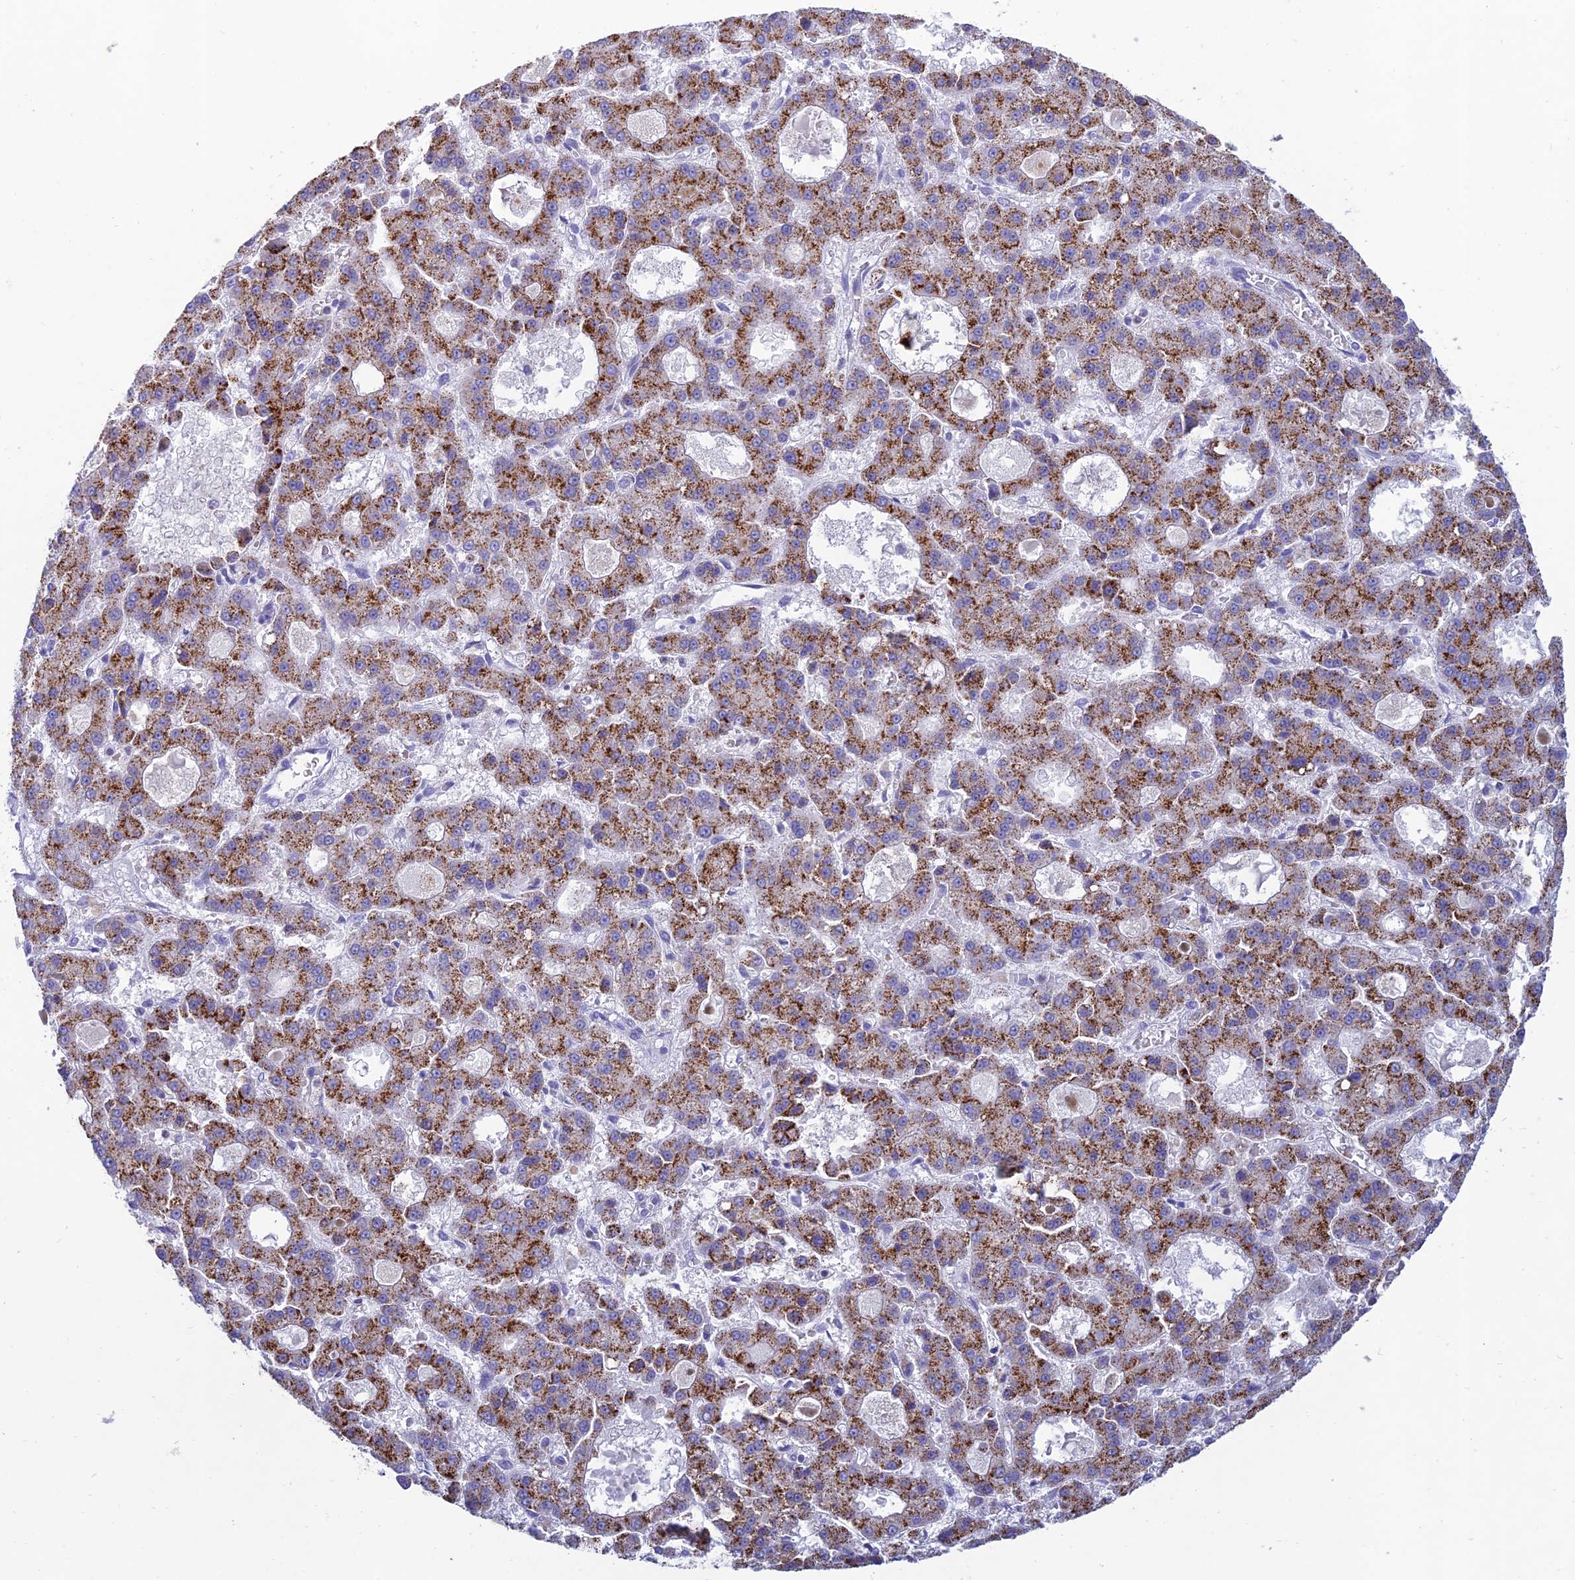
{"staining": {"intensity": "moderate", "quantity": ">75%", "location": "cytoplasmic/membranous"}, "tissue": "liver cancer", "cell_type": "Tumor cells", "image_type": "cancer", "snomed": [{"axis": "morphology", "description": "Carcinoma, Hepatocellular, NOS"}, {"axis": "topography", "description": "Liver"}], "caption": "Moderate cytoplasmic/membranous positivity is seen in about >75% of tumor cells in liver hepatocellular carcinoma.", "gene": "MAL2", "patient": {"sex": "male", "age": 70}}